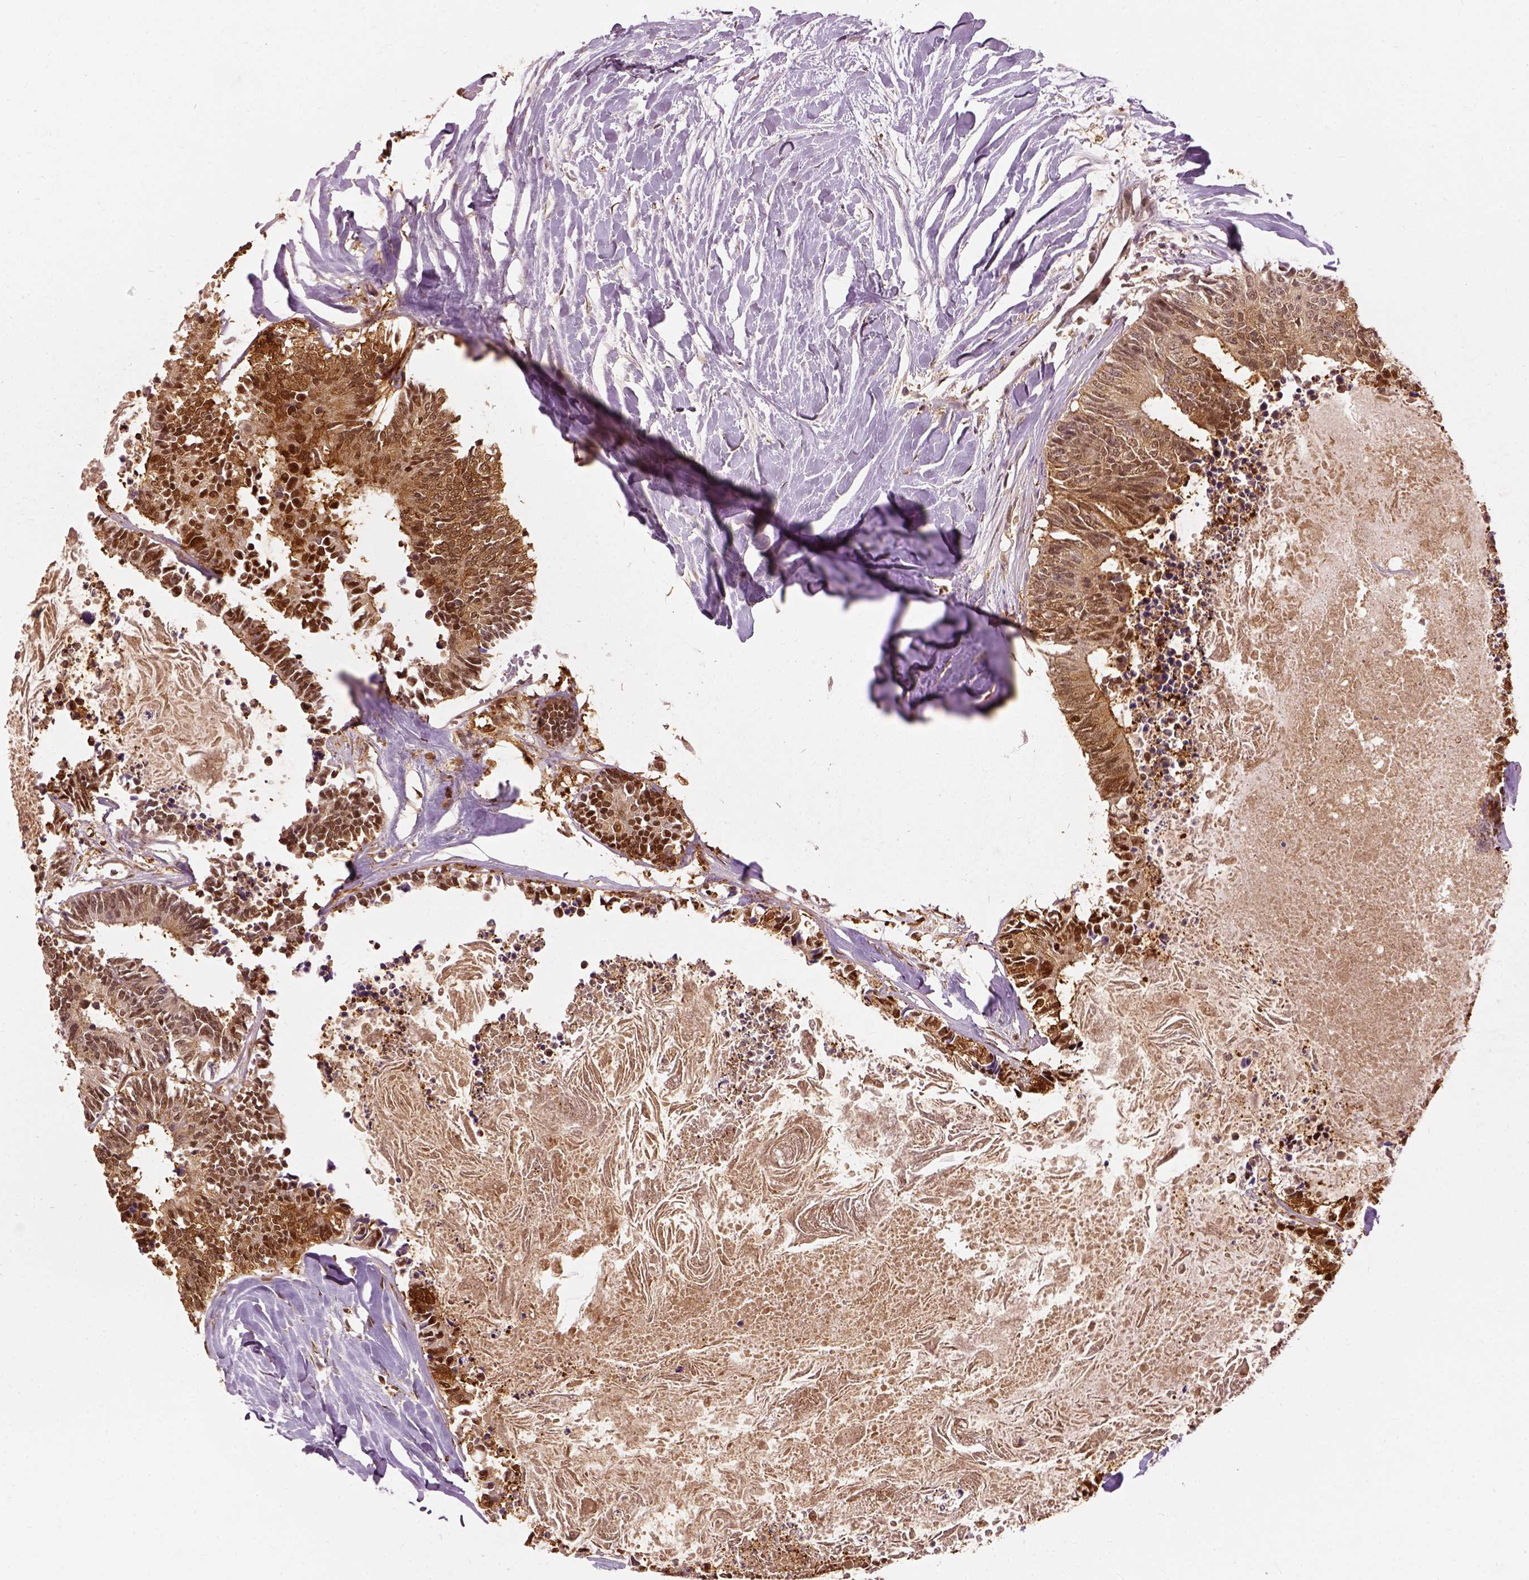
{"staining": {"intensity": "moderate", "quantity": ">75%", "location": "cytoplasmic/membranous,nuclear"}, "tissue": "colorectal cancer", "cell_type": "Tumor cells", "image_type": "cancer", "snomed": [{"axis": "morphology", "description": "Adenocarcinoma, NOS"}, {"axis": "topography", "description": "Colon"}, {"axis": "topography", "description": "Rectum"}], "caption": "This photomicrograph exhibits immunohistochemistry (IHC) staining of colorectal cancer (adenocarcinoma), with medium moderate cytoplasmic/membranous and nuclear expression in approximately >75% of tumor cells.", "gene": "GPI", "patient": {"sex": "male", "age": 57}}